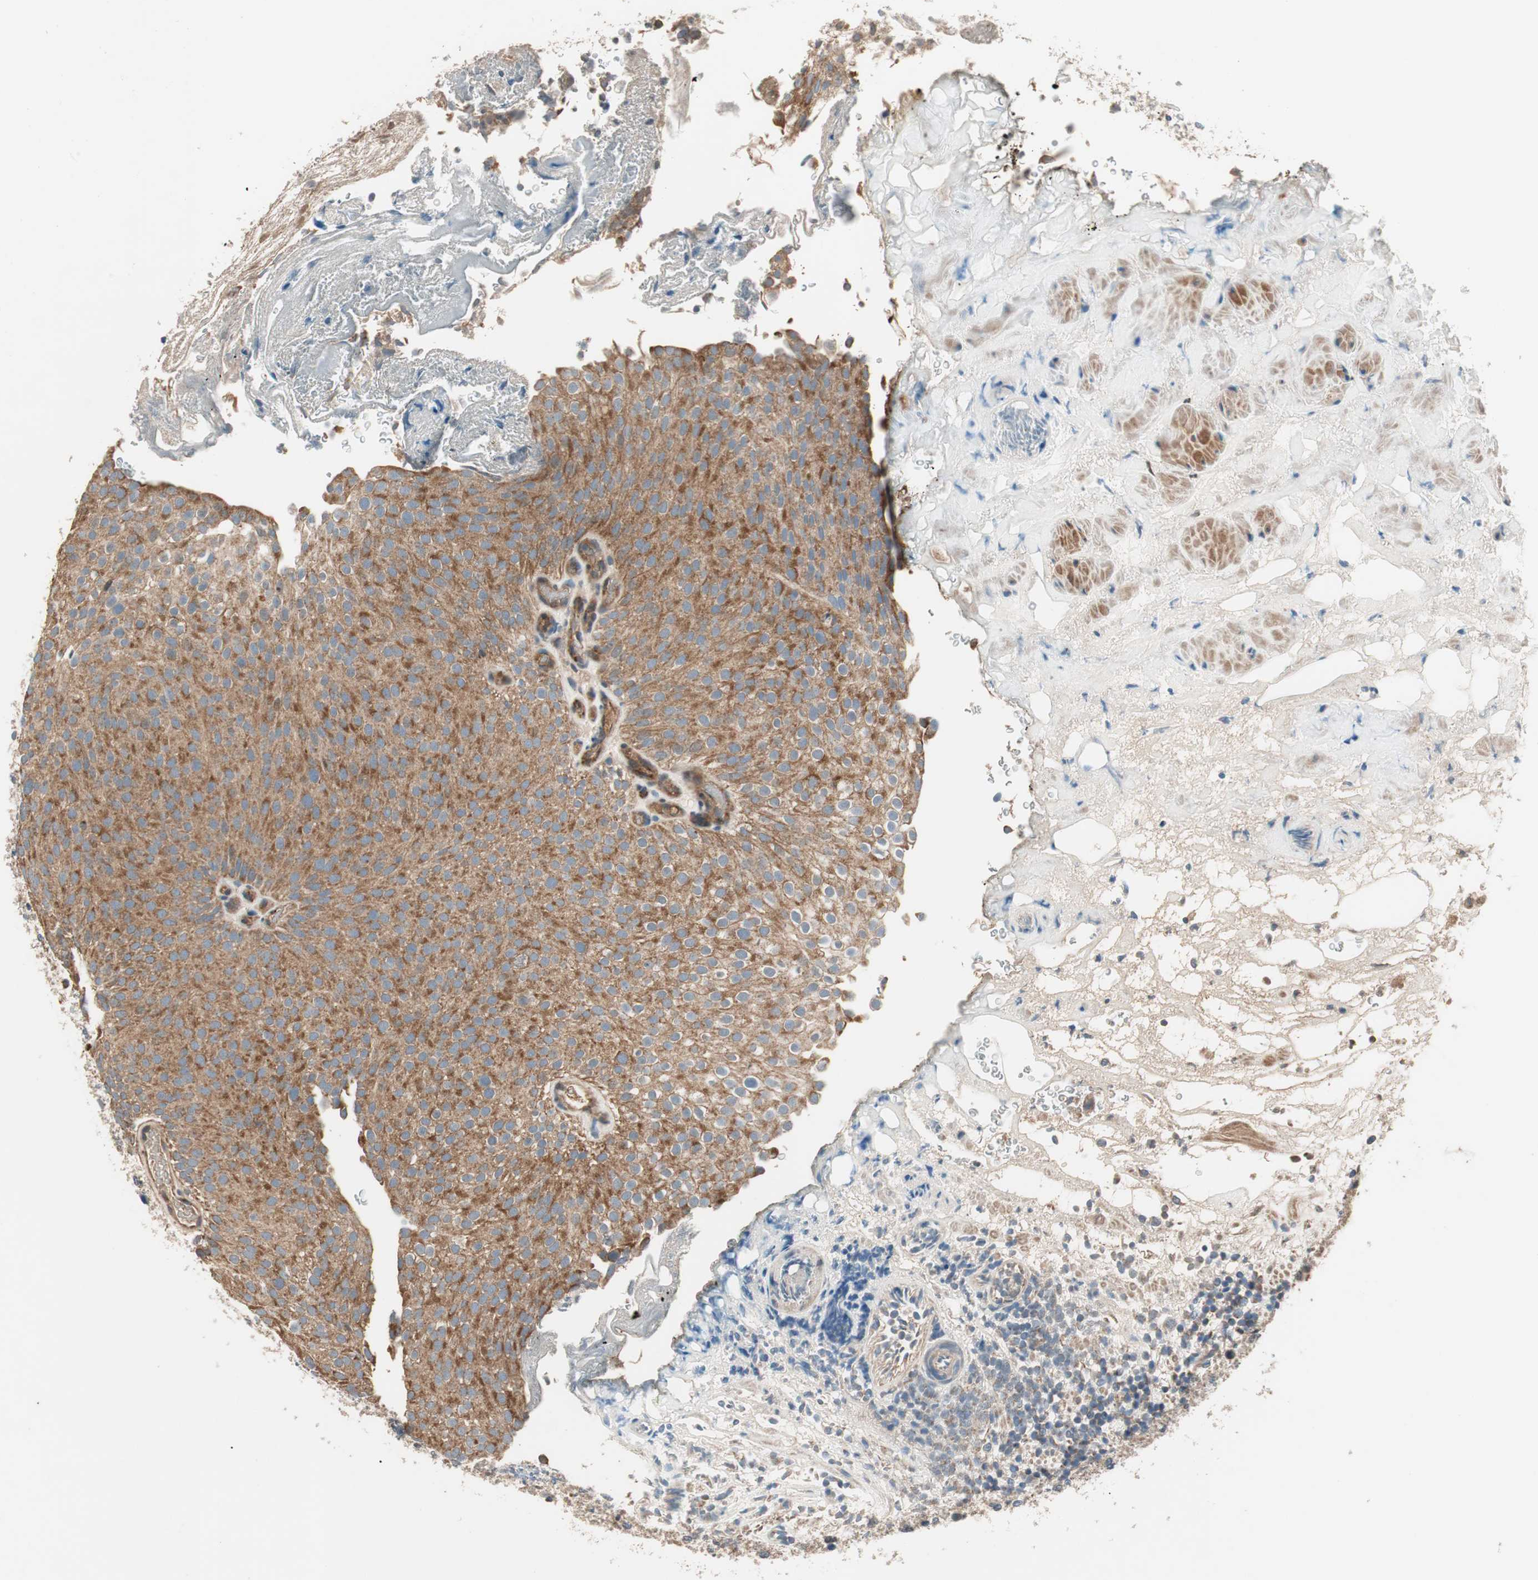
{"staining": {"intensity": "moderate", "quantity": ">75%", "location": "cytoplasmic/membranous"}, "tissue": "urothelial cancer", "cell_type": "Tumor cells", "image_type": "cancer", "snomed": [{"axis": "morphology", "description": "Urothelial carcinoma, Low grade"}, {"axis": "topography", "description": "Urinary bladder"}], "caption": "Urothelial cancer stained with immunohistochemistry exhibits moderate cytoplasmic/membranous positivity in approximately >75% of tumor cells.", "gene": "HPN", "patient": {"sex": "male", "age": 78}}